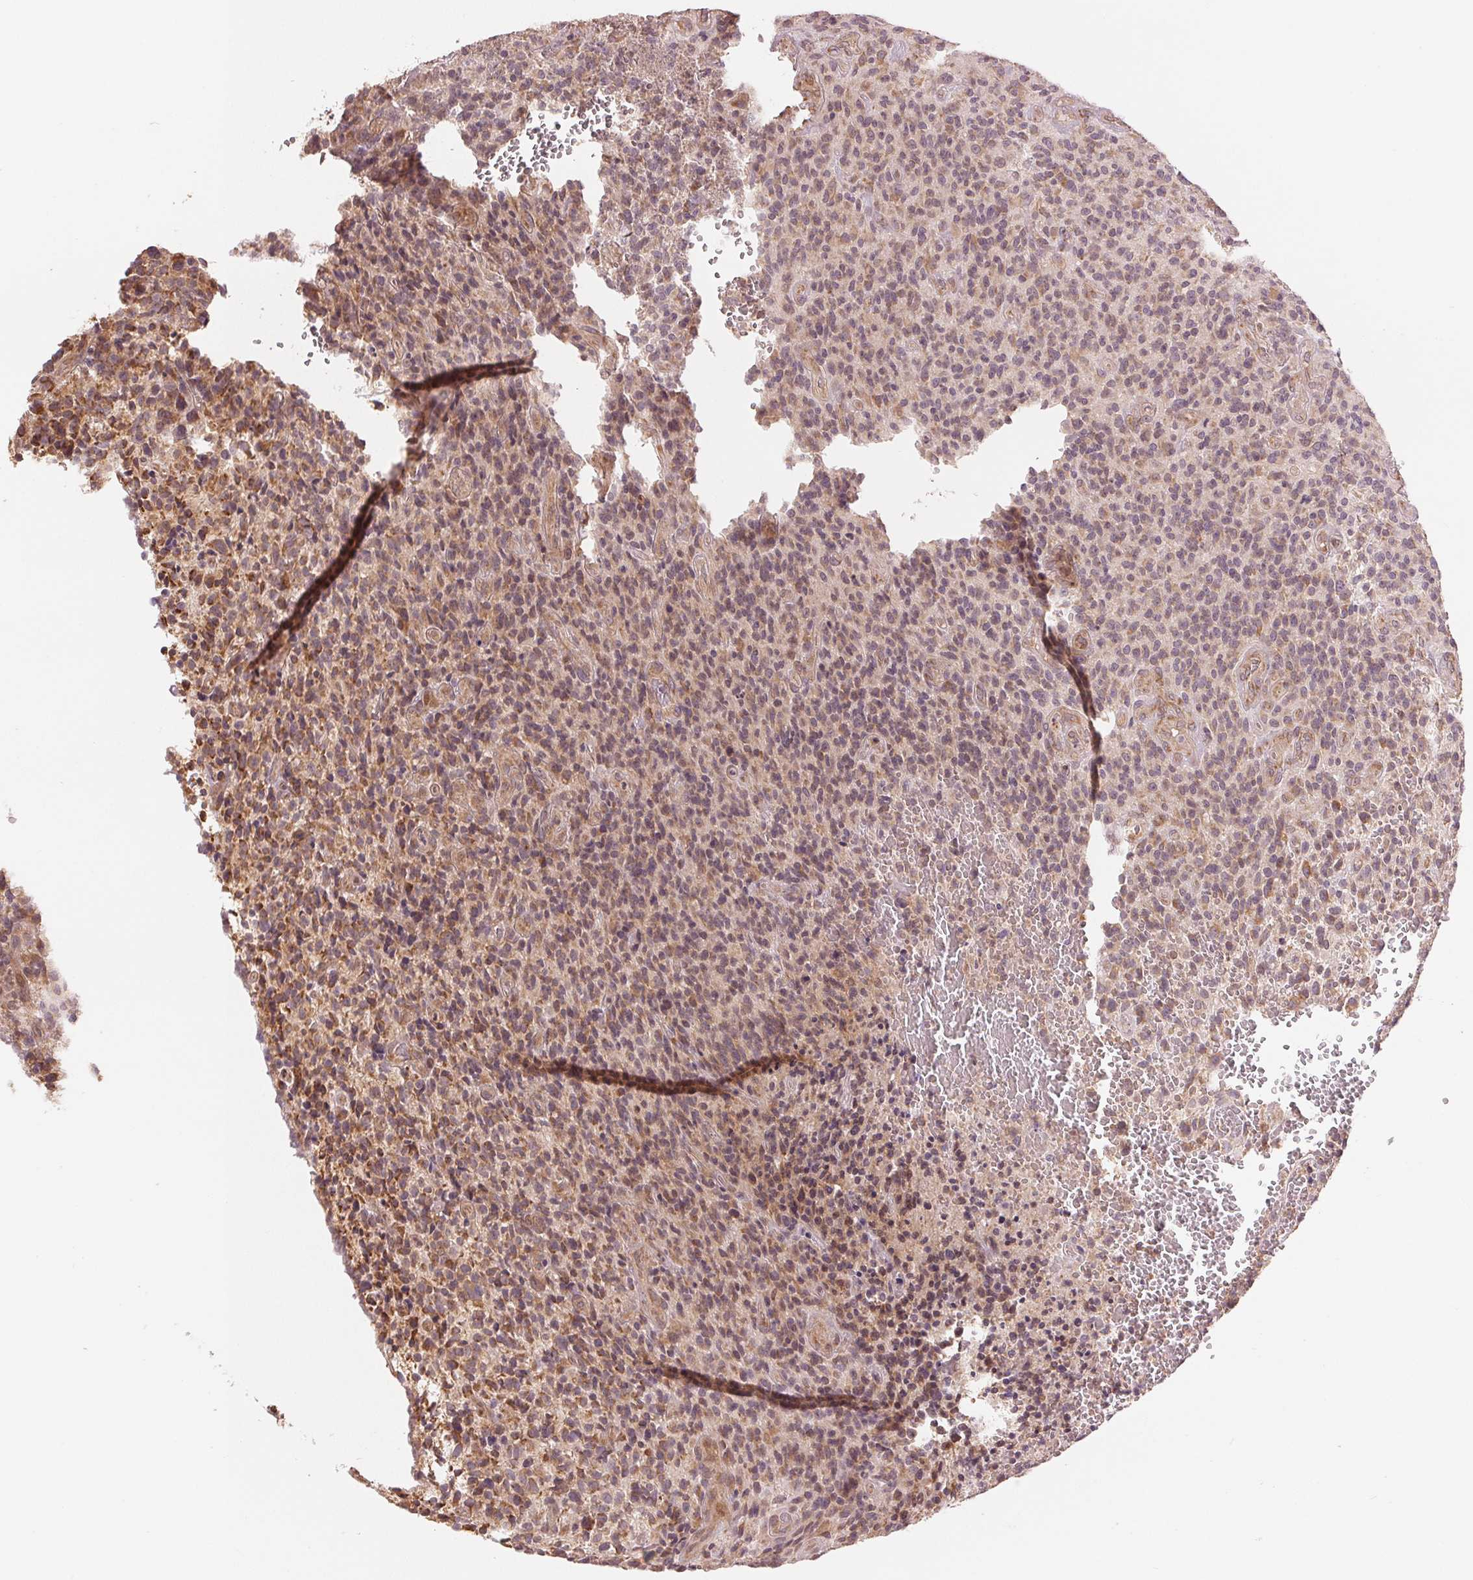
{"staining": {"intensity": "moderate", "quantity": ">75%", "location": "cytoplasmic/membranous"}, "tissue": "glioma", "cell_type": "Tumor cells", "image_type": "cancer", "snomed": [{"axis": "morphology", "description": "Glioma, malignant, High grade"}, {"axis": "topography", "description": "Brain"}], "caption": "Protein expression analysis of human glioma reveals moderate cytoplasmic/membranous staining in approximately >75% of tumor cells. (Stains: DAB (3,3'-diaminobenzidine) in brown, nuclei in blue, Microscopy: brightfield microscopy at high magnification).", "gene": "SLC20A1", "patient": {"sex": "male", "age": 76}}